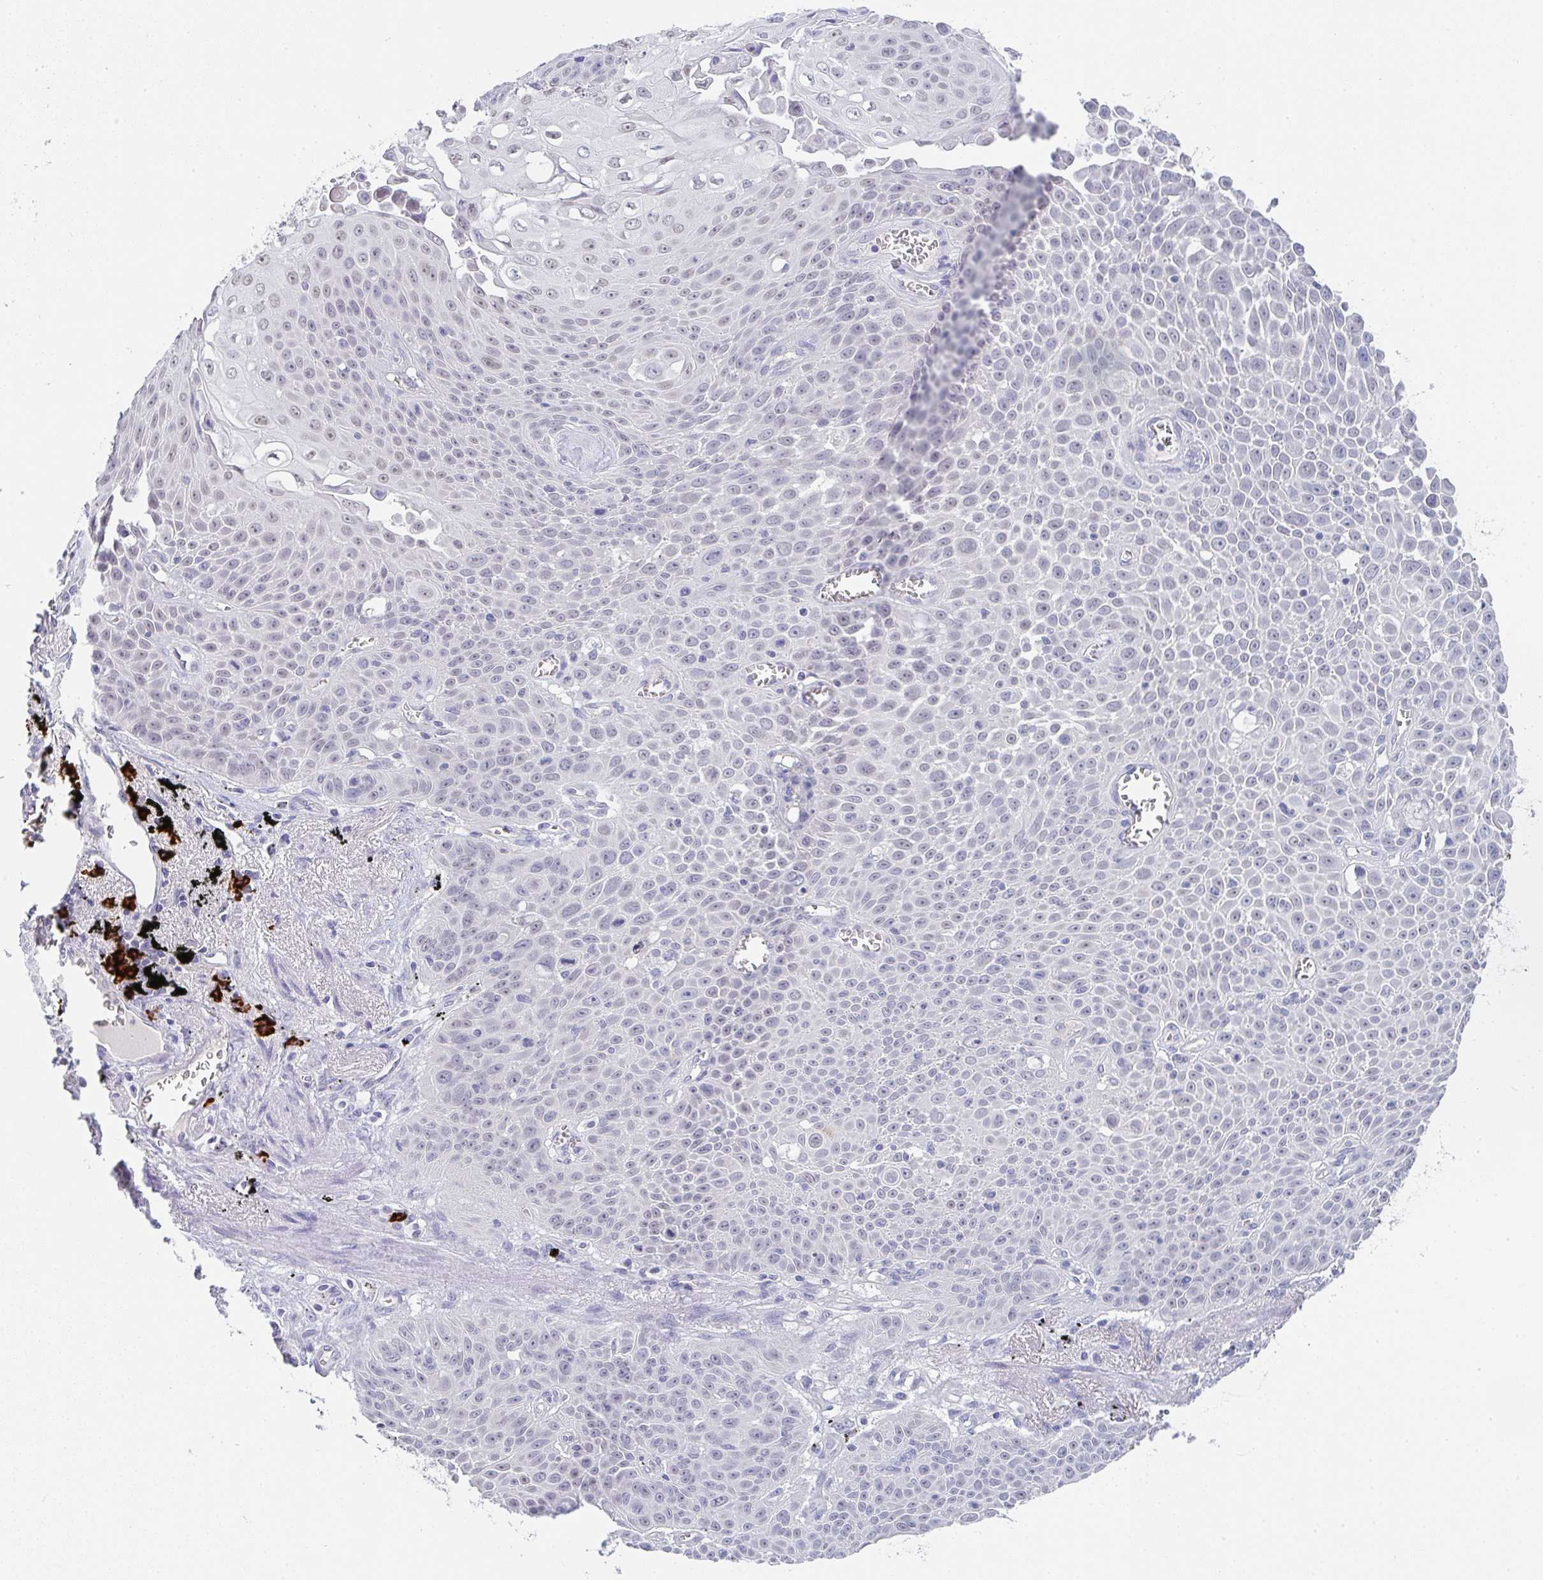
{"staining": {"intensity": "negative", "quantity": "none", "location": "none"}, "tissue": "lung cancer", "cell_type": "Tumor cells", "image_type": "cancer", "snomed": [{"axis": "morphology", "description": "Squamous cell carcinoma, NOS"}, {"axis": "morphology", "description": "Squamous cell carcinoma, metastatic, NOS"}, {"axis": "topography", "description": "Lymph node"}, {"axis": "topography", "description": "Lung"}], "caption": "DAB immunohistochemical staining of human lung cancer displays no significant positivity in tumor cells. The staining was performed using DAB to visualize the protein expression in brown, while the nuclei were stained in blue with hematoxylin (Magnification: 20x).", "gene": "CACNA1S", "patient": {"sex": "female", "age": 62}}